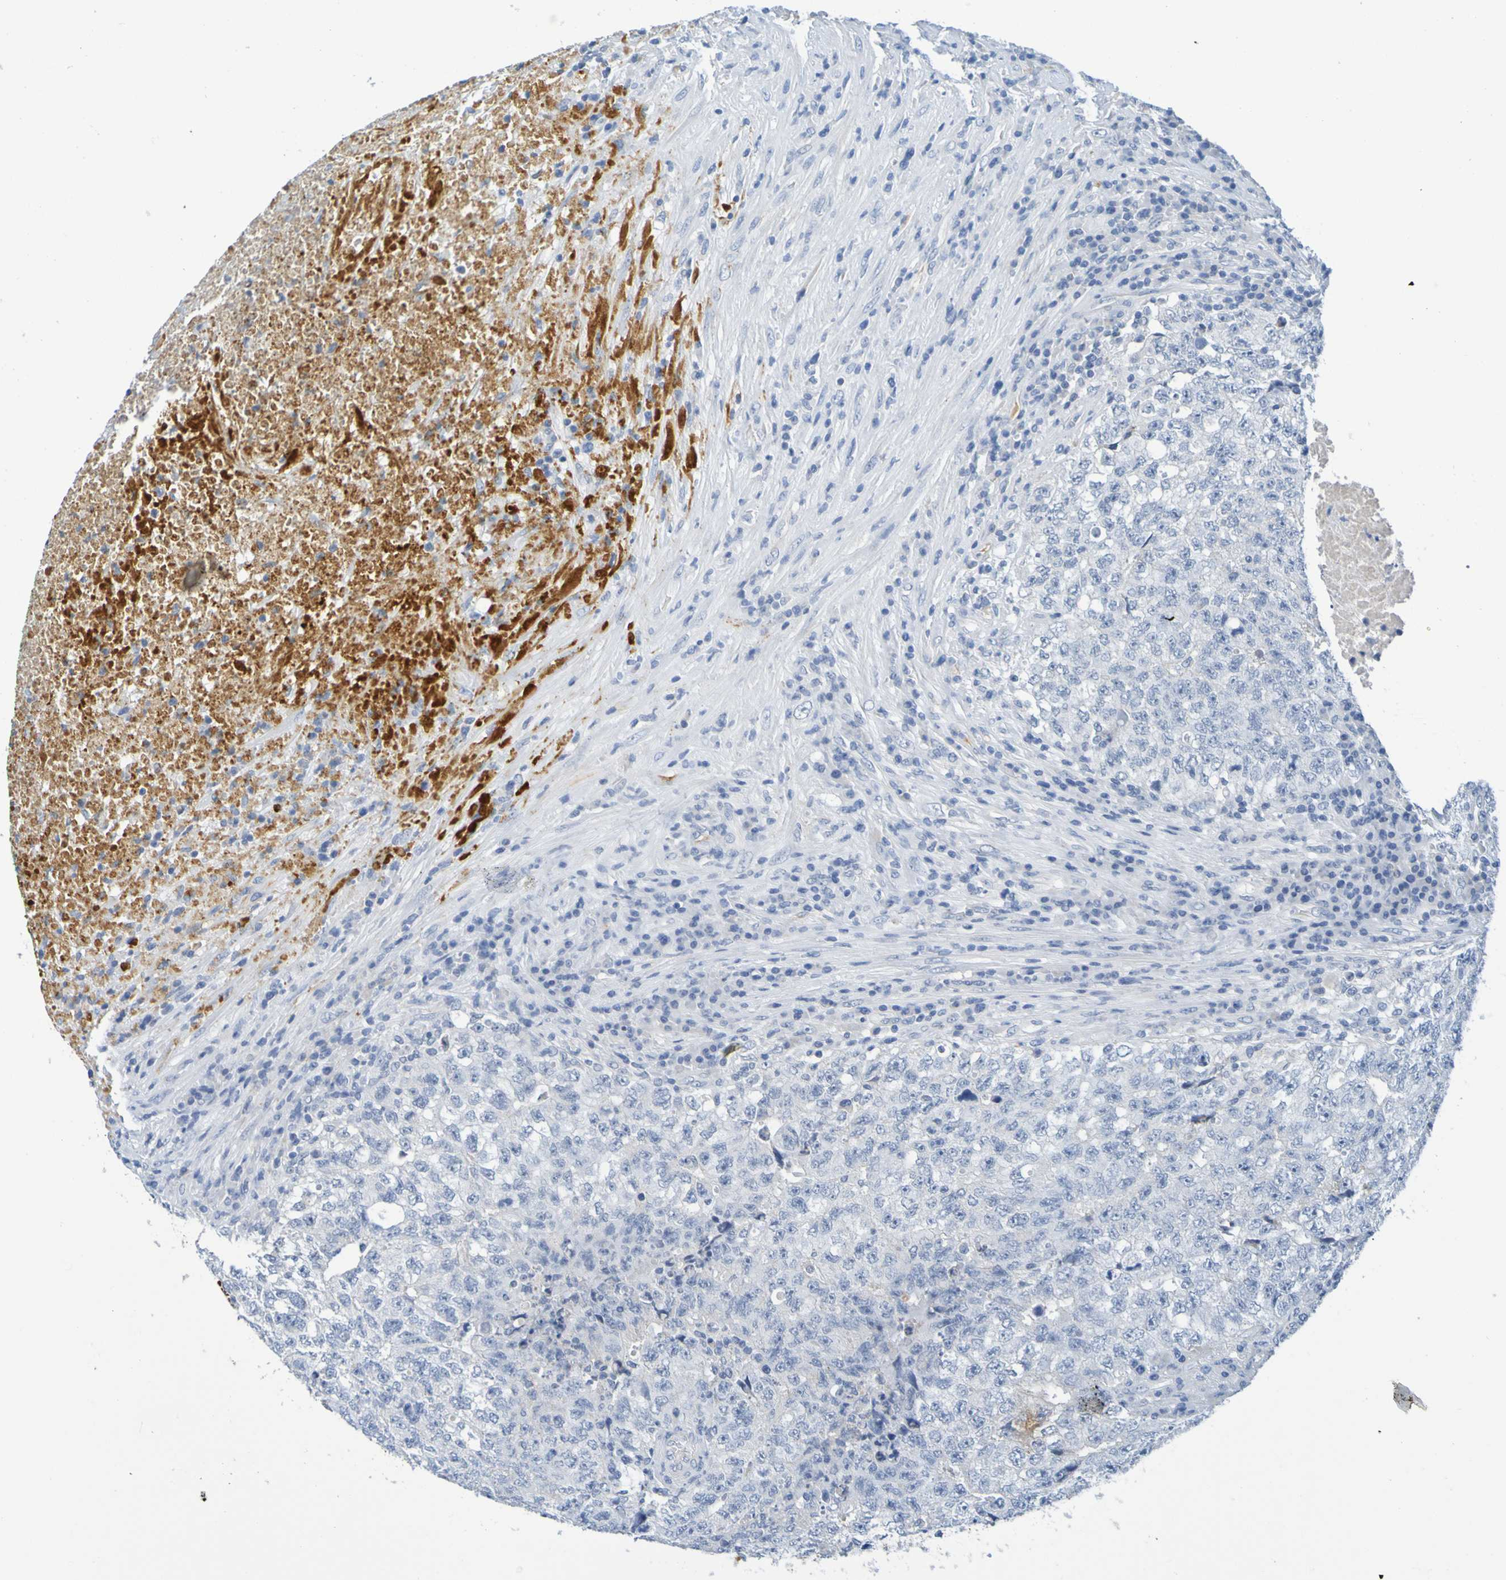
{"staining": {"intensity": "negative", "quantity": "none", "location": "none"}, "tissue": "testis cancer", "cell_type": "Tumor cells", "image_type": "cancer", "snomed": [{"axis": "morphology", "description": "Necrosis, NOS"}, {"axis": "morphology", "description": "Carcinoma, Embryonal, NOS"}, {"axis": "topography", "description": "Testis"}], "caption": "Tumor cells are negative for protein expression in human embryonal carcinoma (testis).", "gene": "IL10", "patient": {"sex": "male", "age": 19}}